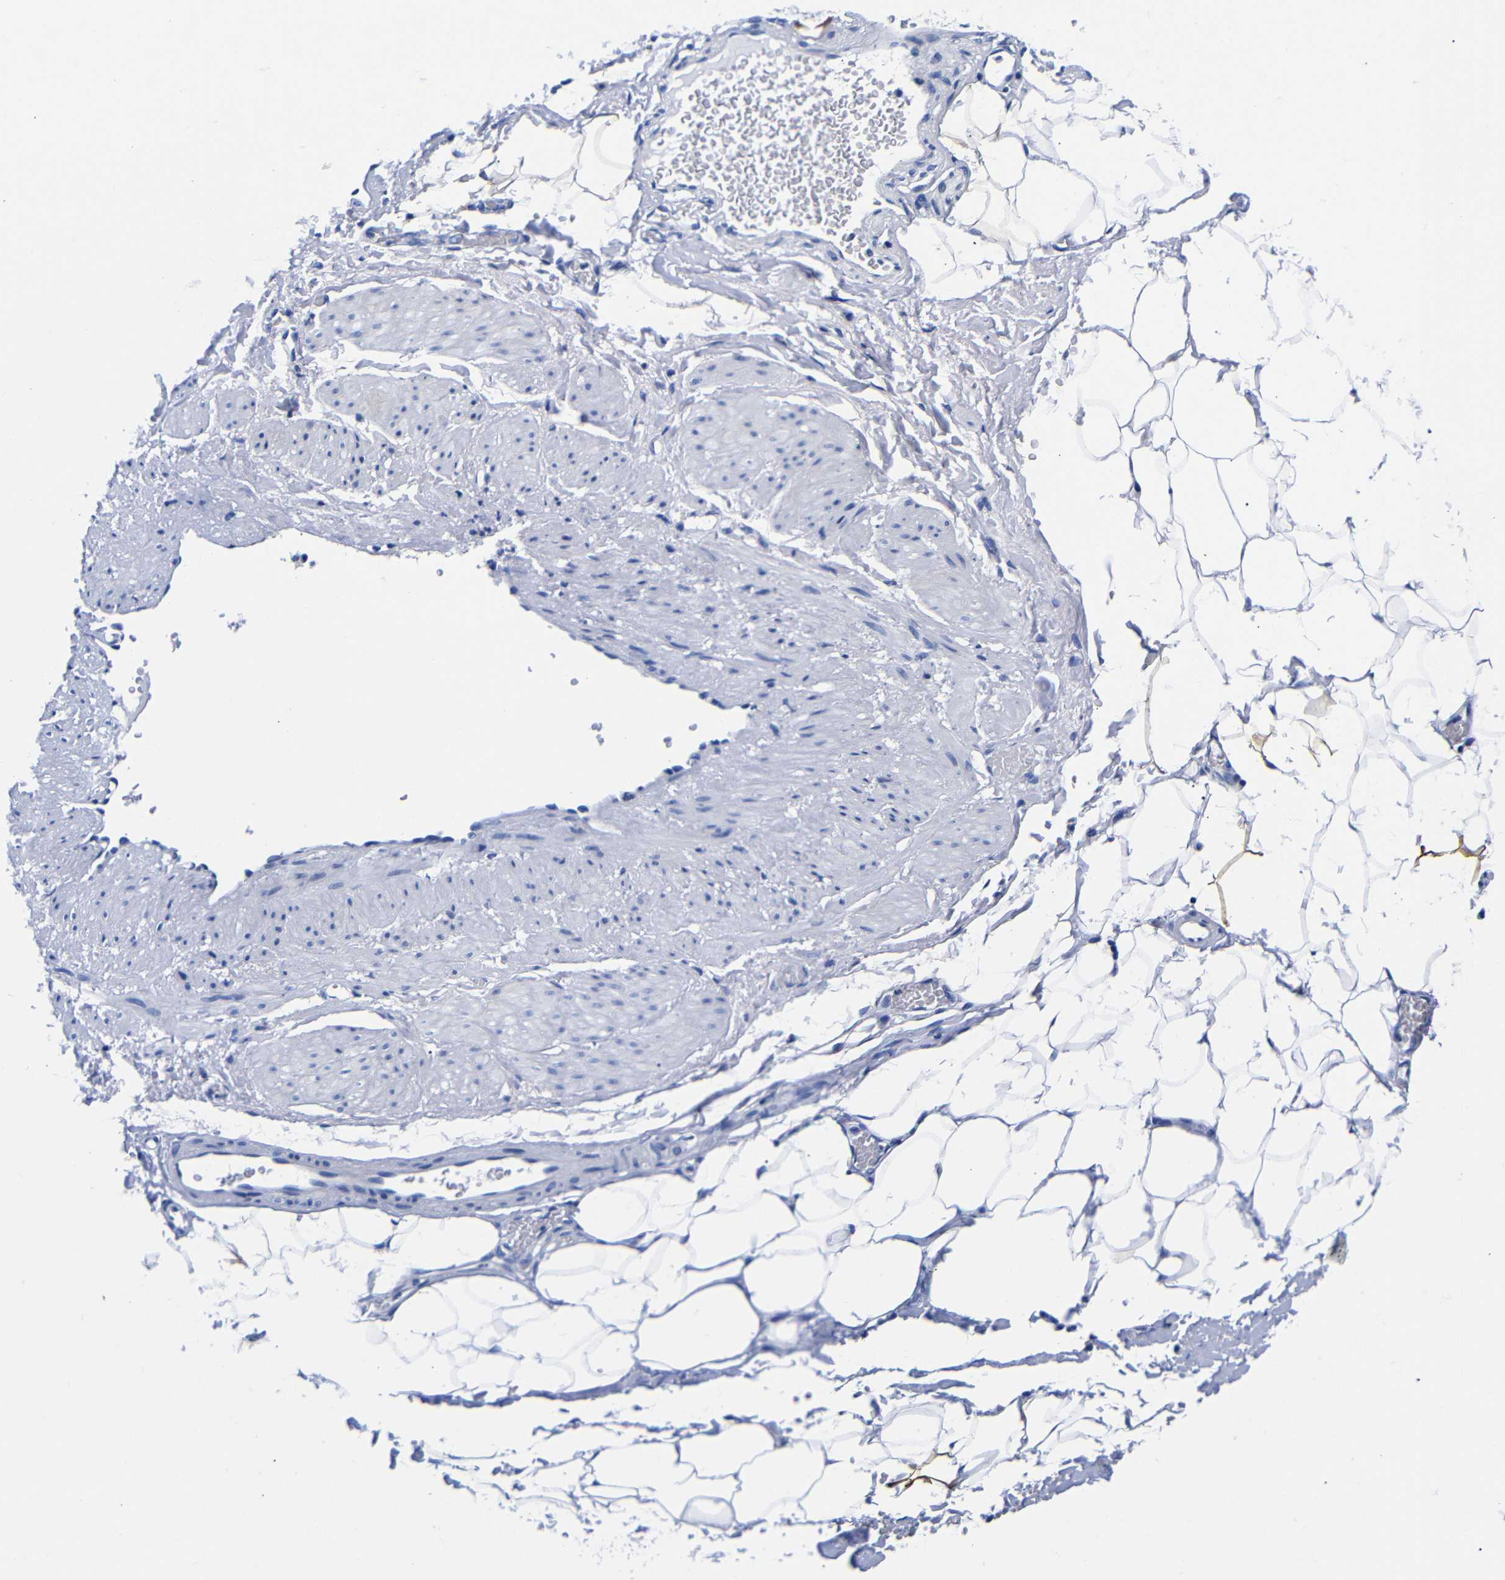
{"staining": {"intensity": "negative", "quantity": "none", "location": "none"}, "tissue": "adipose tissue", "cell_type": "Adipocytes", "image_type": "normal", "snomed": [{"axis": "morphology", "description": "Normal tissue, NOS"}, {"axis": "topography", "description": "Soft tissue"}, {"axis": "topography", "description": "Vascular tissue"}], "caption": "A histopathology image of adipose tissue stained for a protein shows no brown staining in adipocytes. The staining is performed using DAB (3,3'-diaminobenzidine) brown chromogen with nuclei counter-stained in using hematoxylin.", "gene": "CLEC4G", "patient": {"sex": "female", "age": 35}}